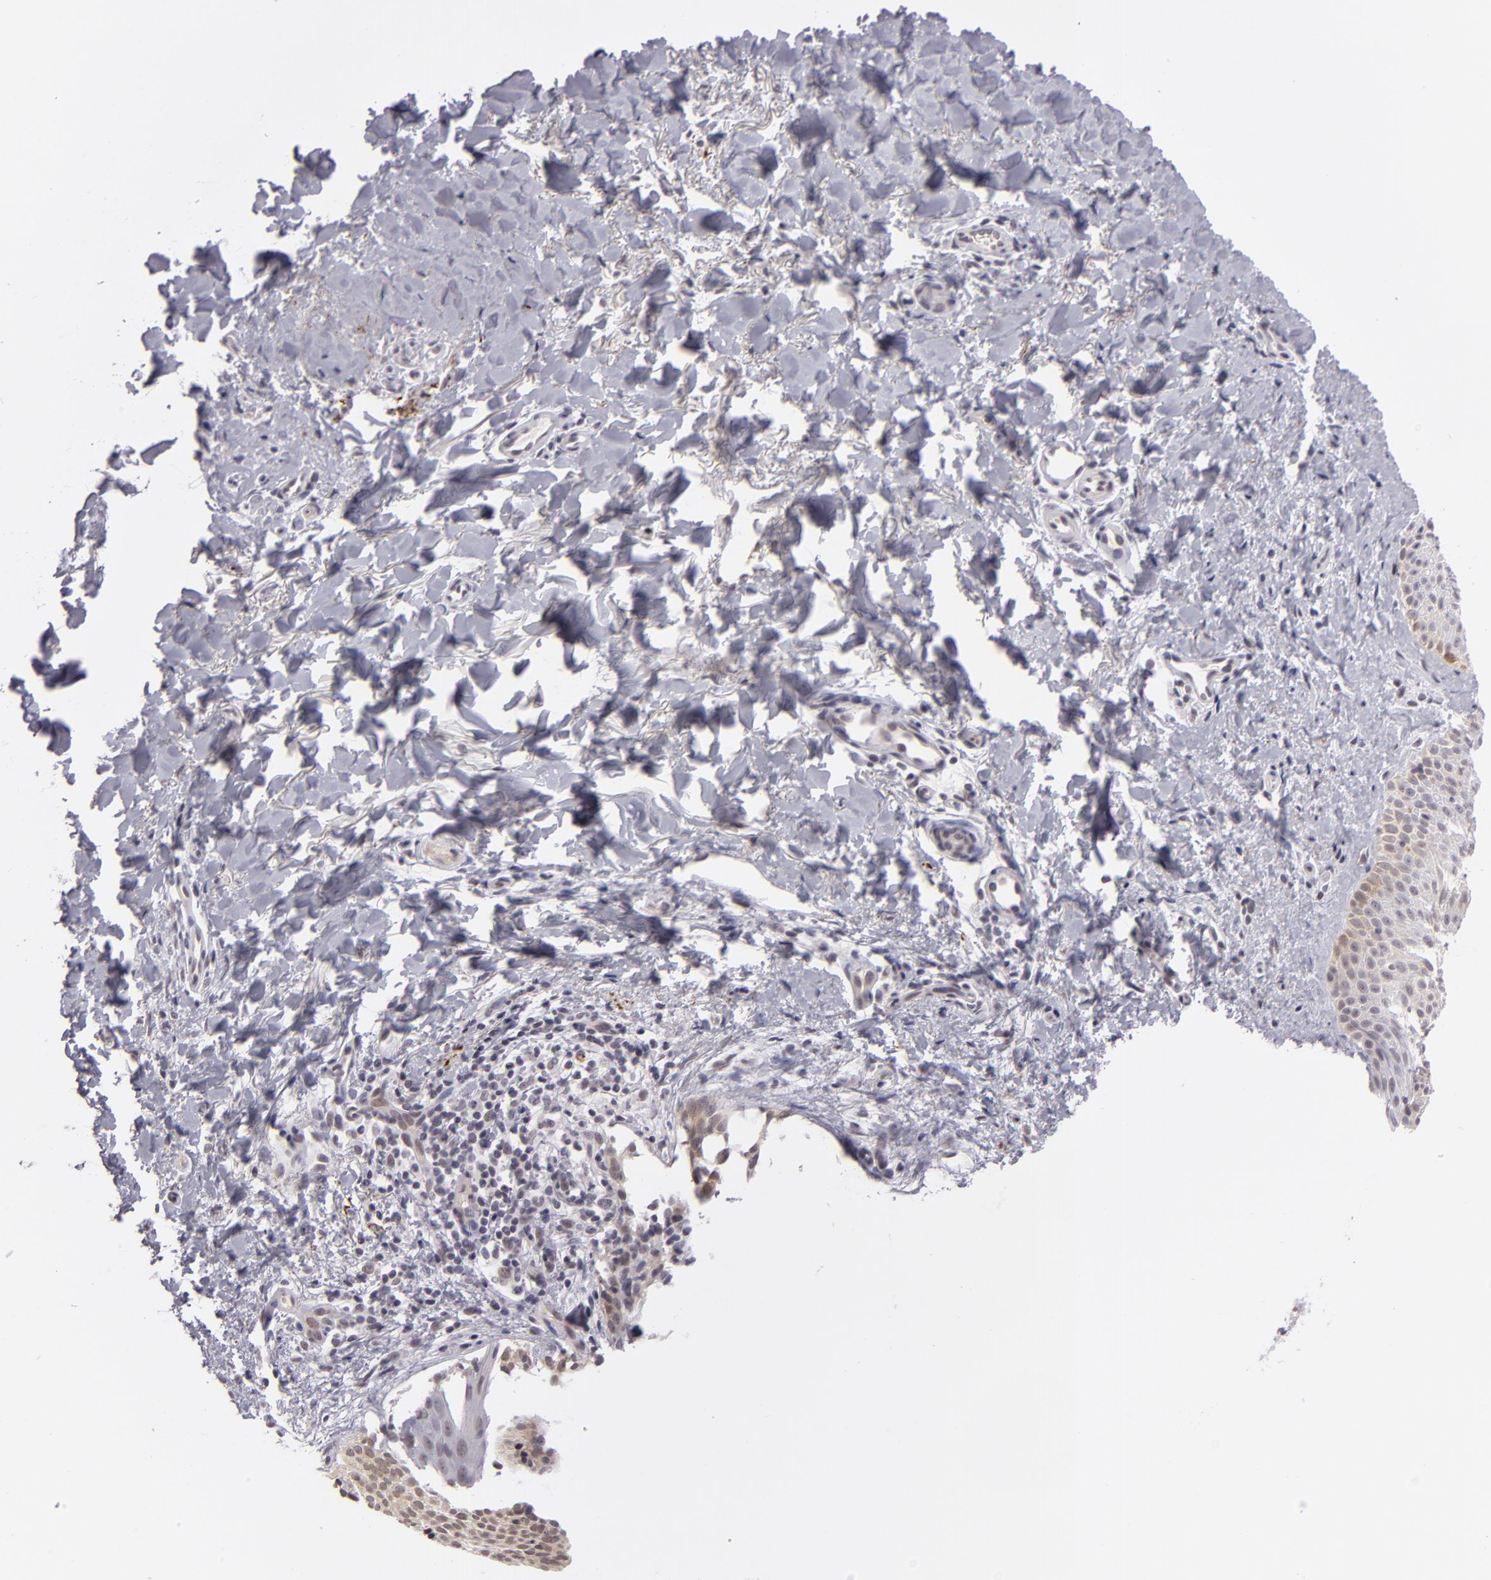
{"staining": {"intensity": "weak", "quantity": "25%-75%", "location": "cytoplasmic/membranous,nuclear"}, "tissue": "skin cancer", "cell_type": "Tumor cells", "image_type": "cancer", "snomed": [{"axis": "morphology", "description": "Basal cell carcinoma"}, {"axis": "topography", "description": "Skin"}], "caption": "The histopathology image exhibits staining of basal cell carcinoma (skin), revealing weak cytoplasmic/membranous and nuclear protein positivity (brown color) within tumor cells.", "gene": "ZNF205", "patient": {"sex": "female", "age": 78}}